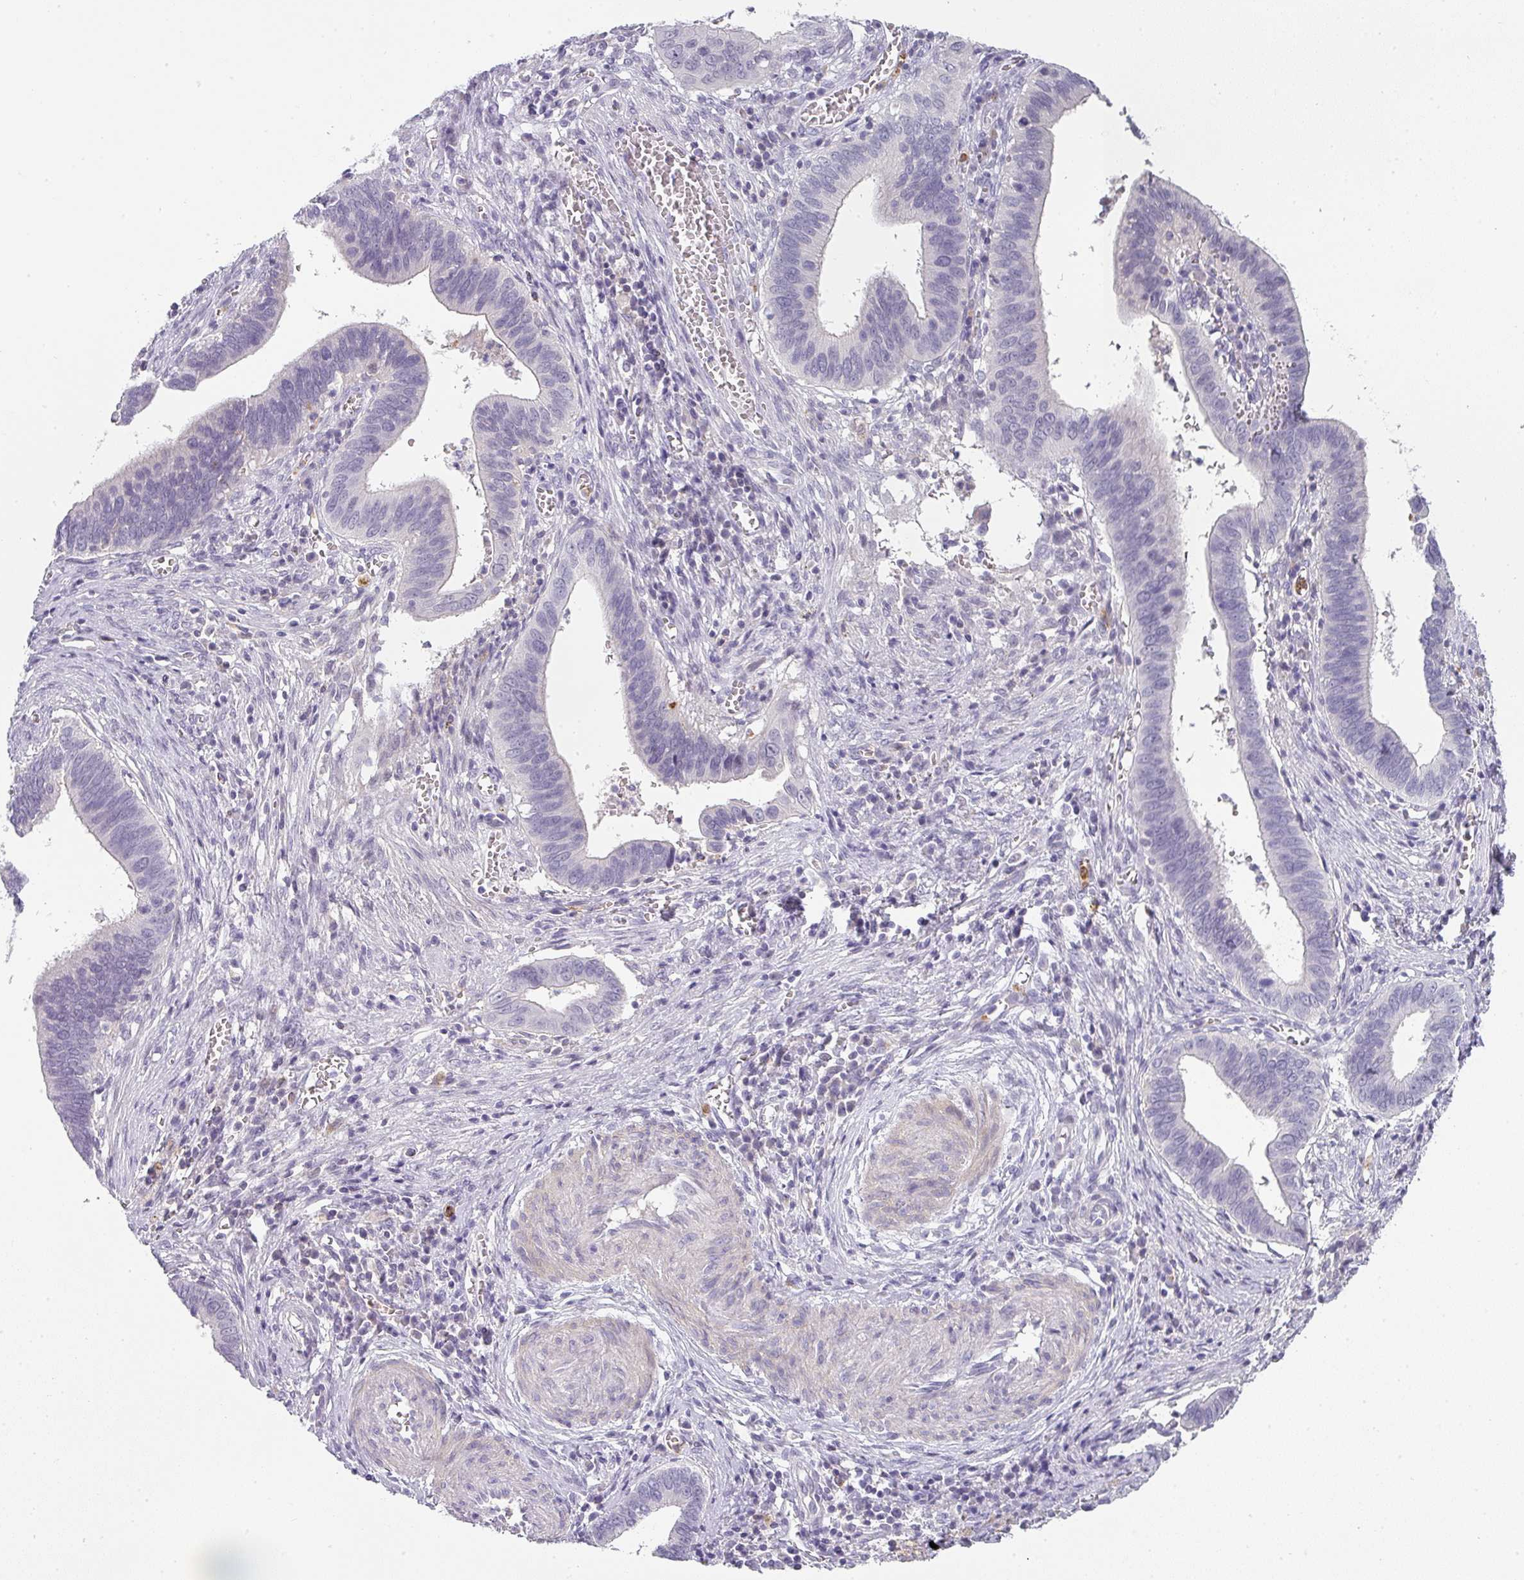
{"staining": {"intensity": "negative", "quantity": "none", "location": "none"}, "tissue": "cervical cancer", "cell_type": "Tumor cells", "image_type": "cancer", "snomed": [{"axis": "morphology", "description": "Adenocarcinoma, NOS"}, {"axis": "topography", "description": "Cervix"}], "caption": "Cervical adenocarcinoma was stained to show a protein in brown. There is no significant positivity in tumor cells.", "gene": "BTLA", "patient": {"sex": "female", "age": 42}}